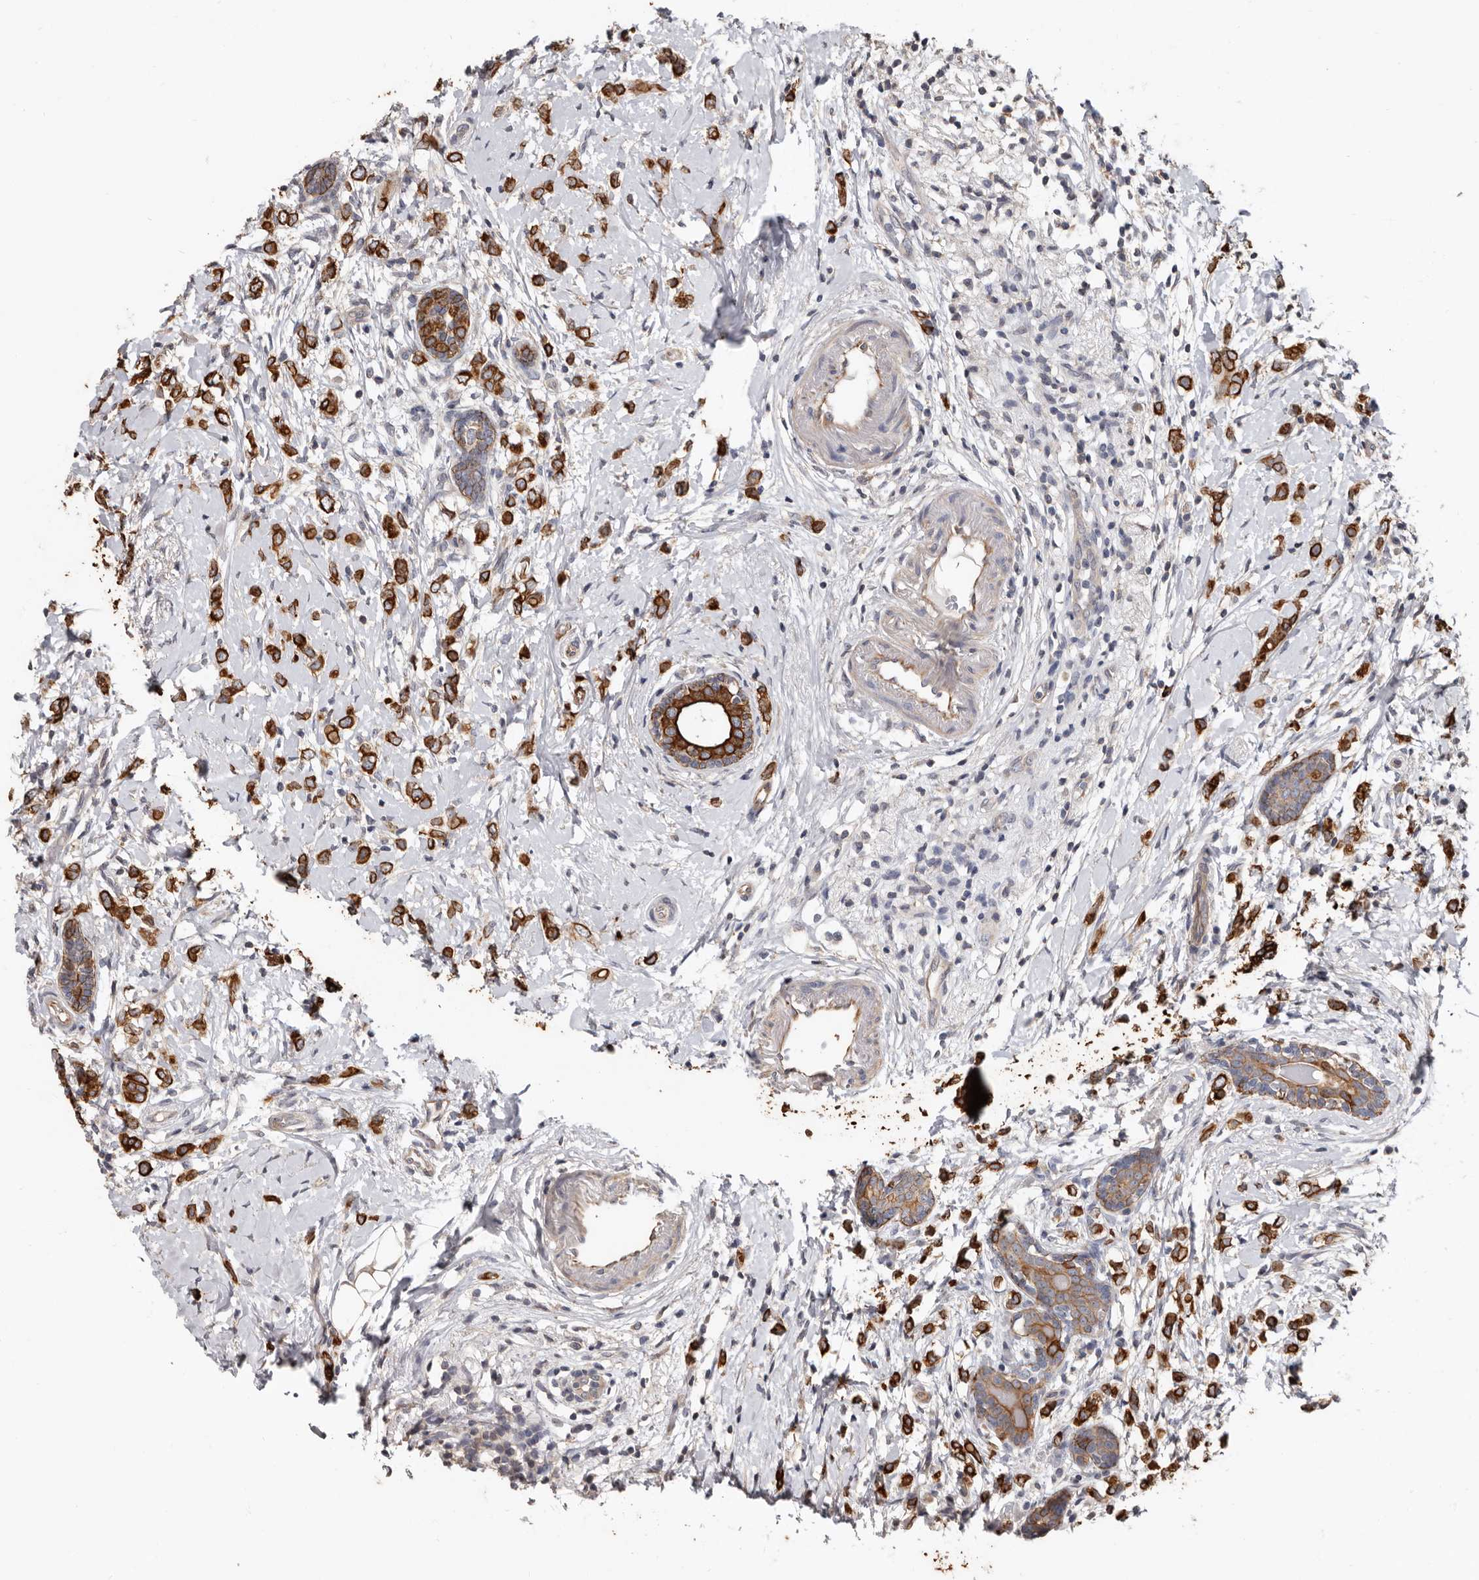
{"staining": {"intensity": "strong", "quantity": ">75%", "location": "cytoplasmic/membranous"}, "tissue": "breast cancer", "cell_type": "Tumor cells", "image_type": "cancer", "snomed": [{"axis": "morphology", "description": "Normal tissue, NOS"}, {"axis": "morphology", "description": "Lobular carcinoma"}, {"axis": "topography", "description": "Breast"}], "caption": "There is high levels of strong cytoplasmic/membranous expression in tumor cells of breast cancer (lobular carcinoma), as demonstrated by immunohistochemical staining (brown color).", "gene": "MRPL18", "patient": {"sex": "female", "age": 47}}